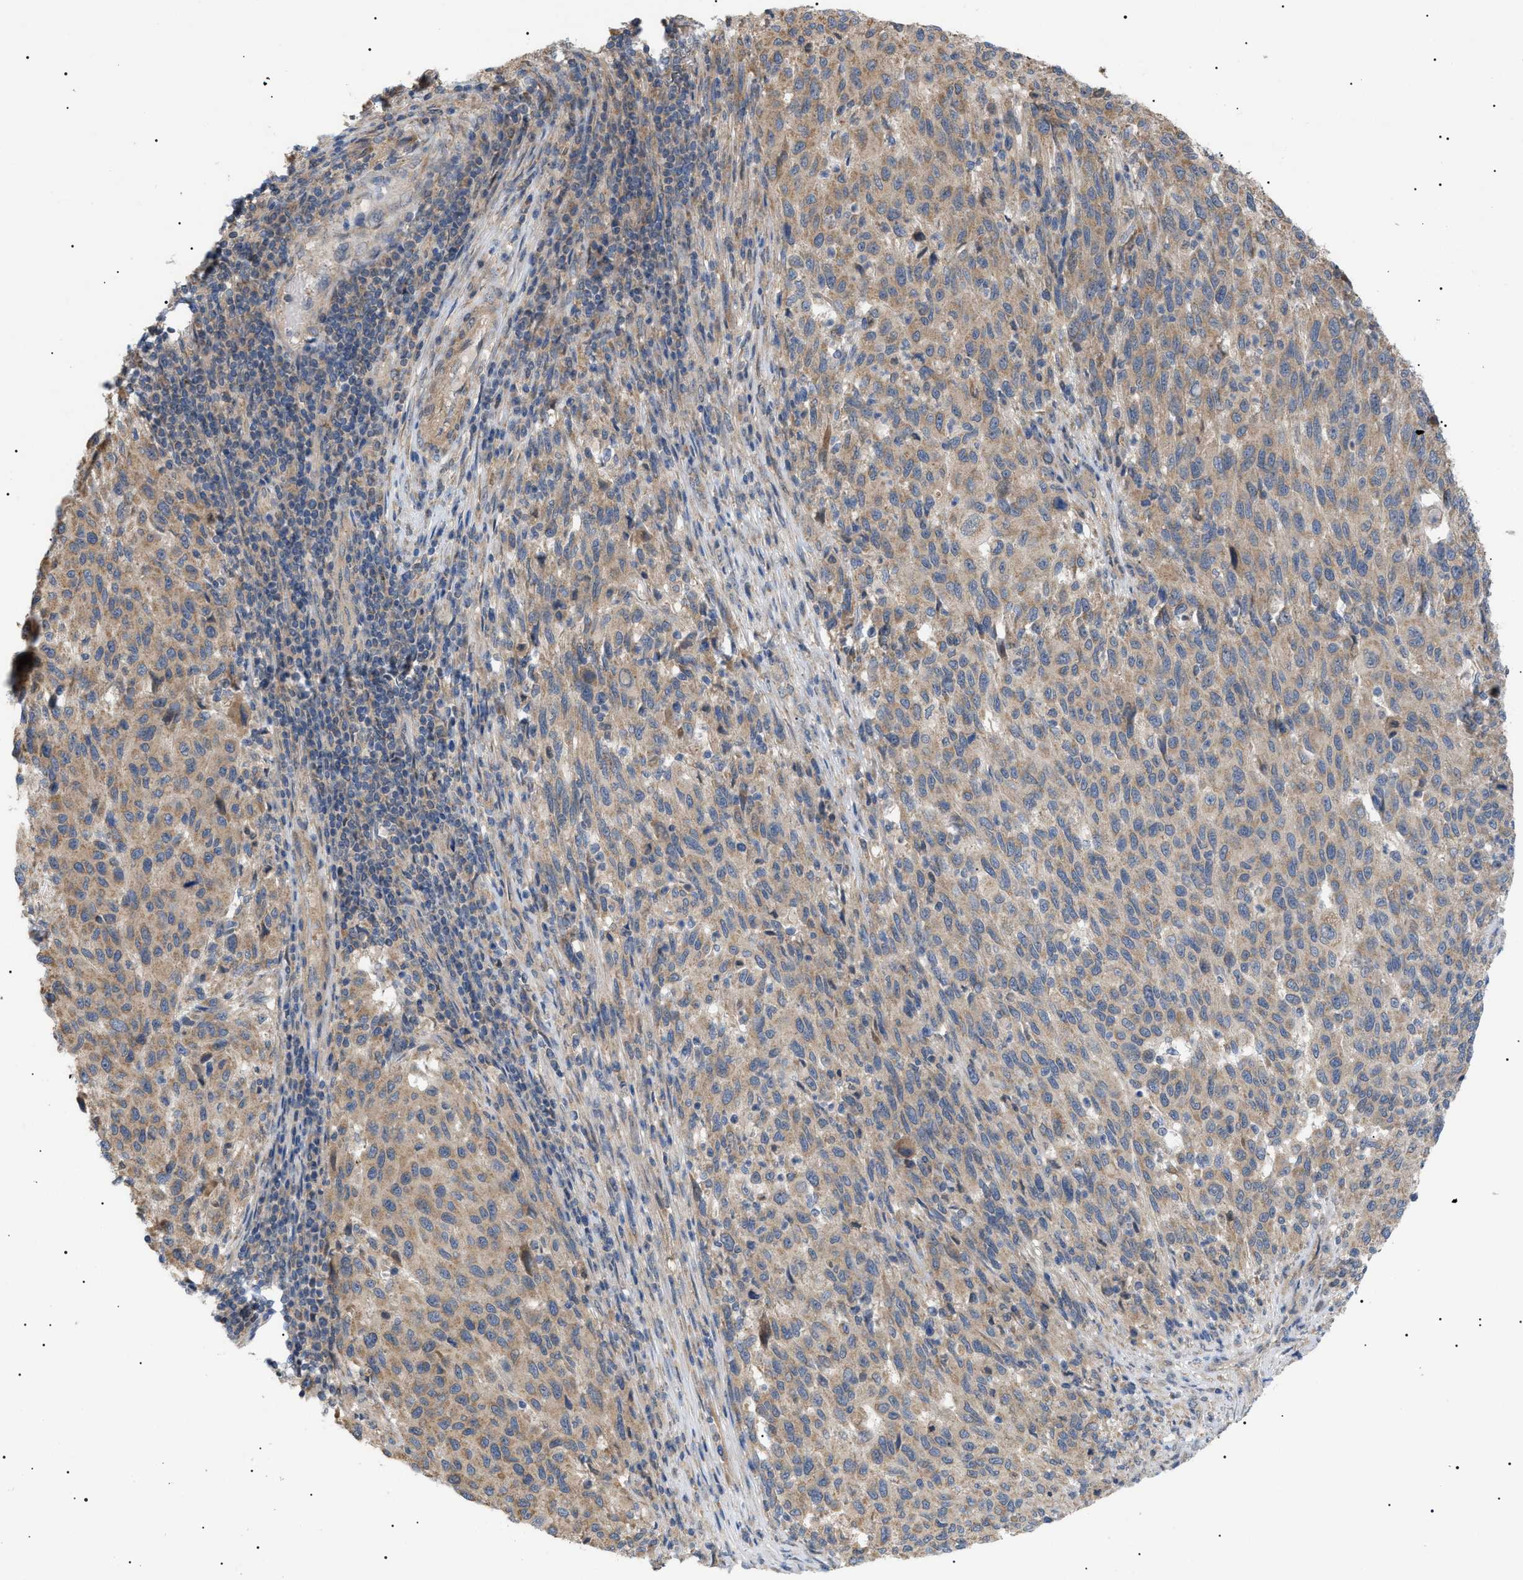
{"staining": {"intensity": "weak", "quantity": ">75%", "location": "cytoplasmic/membranous"}, "tissue": "melanoma", "cell_type": "Tumor cells", "image_type": "cancer", "snomed": [{"axis": "morphology", "description": "Malignant melanoma, Metastatic site"}, {"axis": "topography", "description": "Lymph node"}], "caption": "Immunohistochemical staining of human malignant melanoma (metastatic site) exhibits weak cytoplasmic/membranous protein positivity in approximately >75% of tumor cells. Using DAB (brown) and hematoxylin (blue) stains, captured at high magnification using brightfield microscopy.", "gene": "IRS2", "patient": {"sex": "male", "age": 61}}